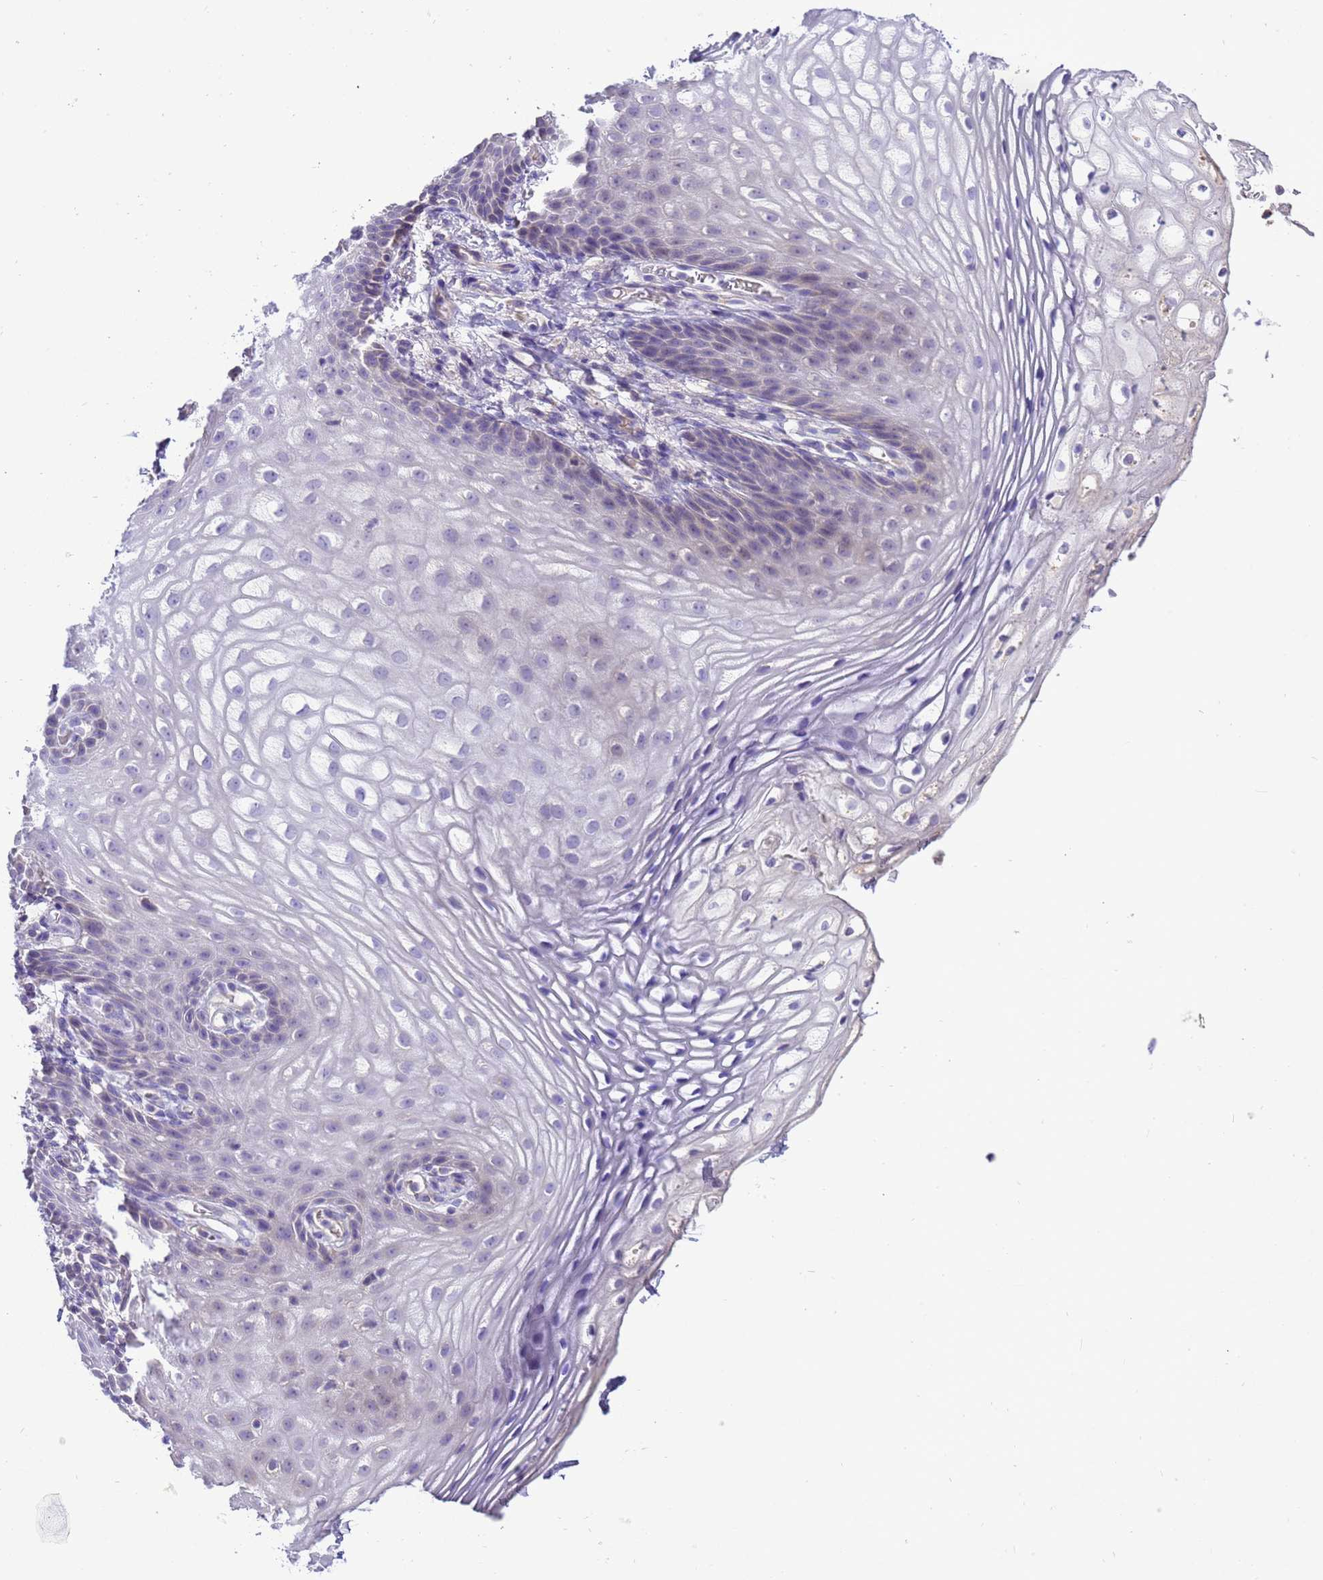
{"staining": {"intensity": "negative", "quantity": "none", "location": "none"}, "tissue": "vagina", "cell_type": "Squamous epithelial cells", "image_type": "normal", "snomed": [{"axis": "morphology", "description": "Normal tissue, NOS"}, {"axis": "topography", "description": "Vagina"}], "caption": "This is an IHC histopathology image of benign vagina. There is no positivity in squamous epithelial cells.", "gene": "PIEZO2", "patient": {"sex": "female", "age": 60}}